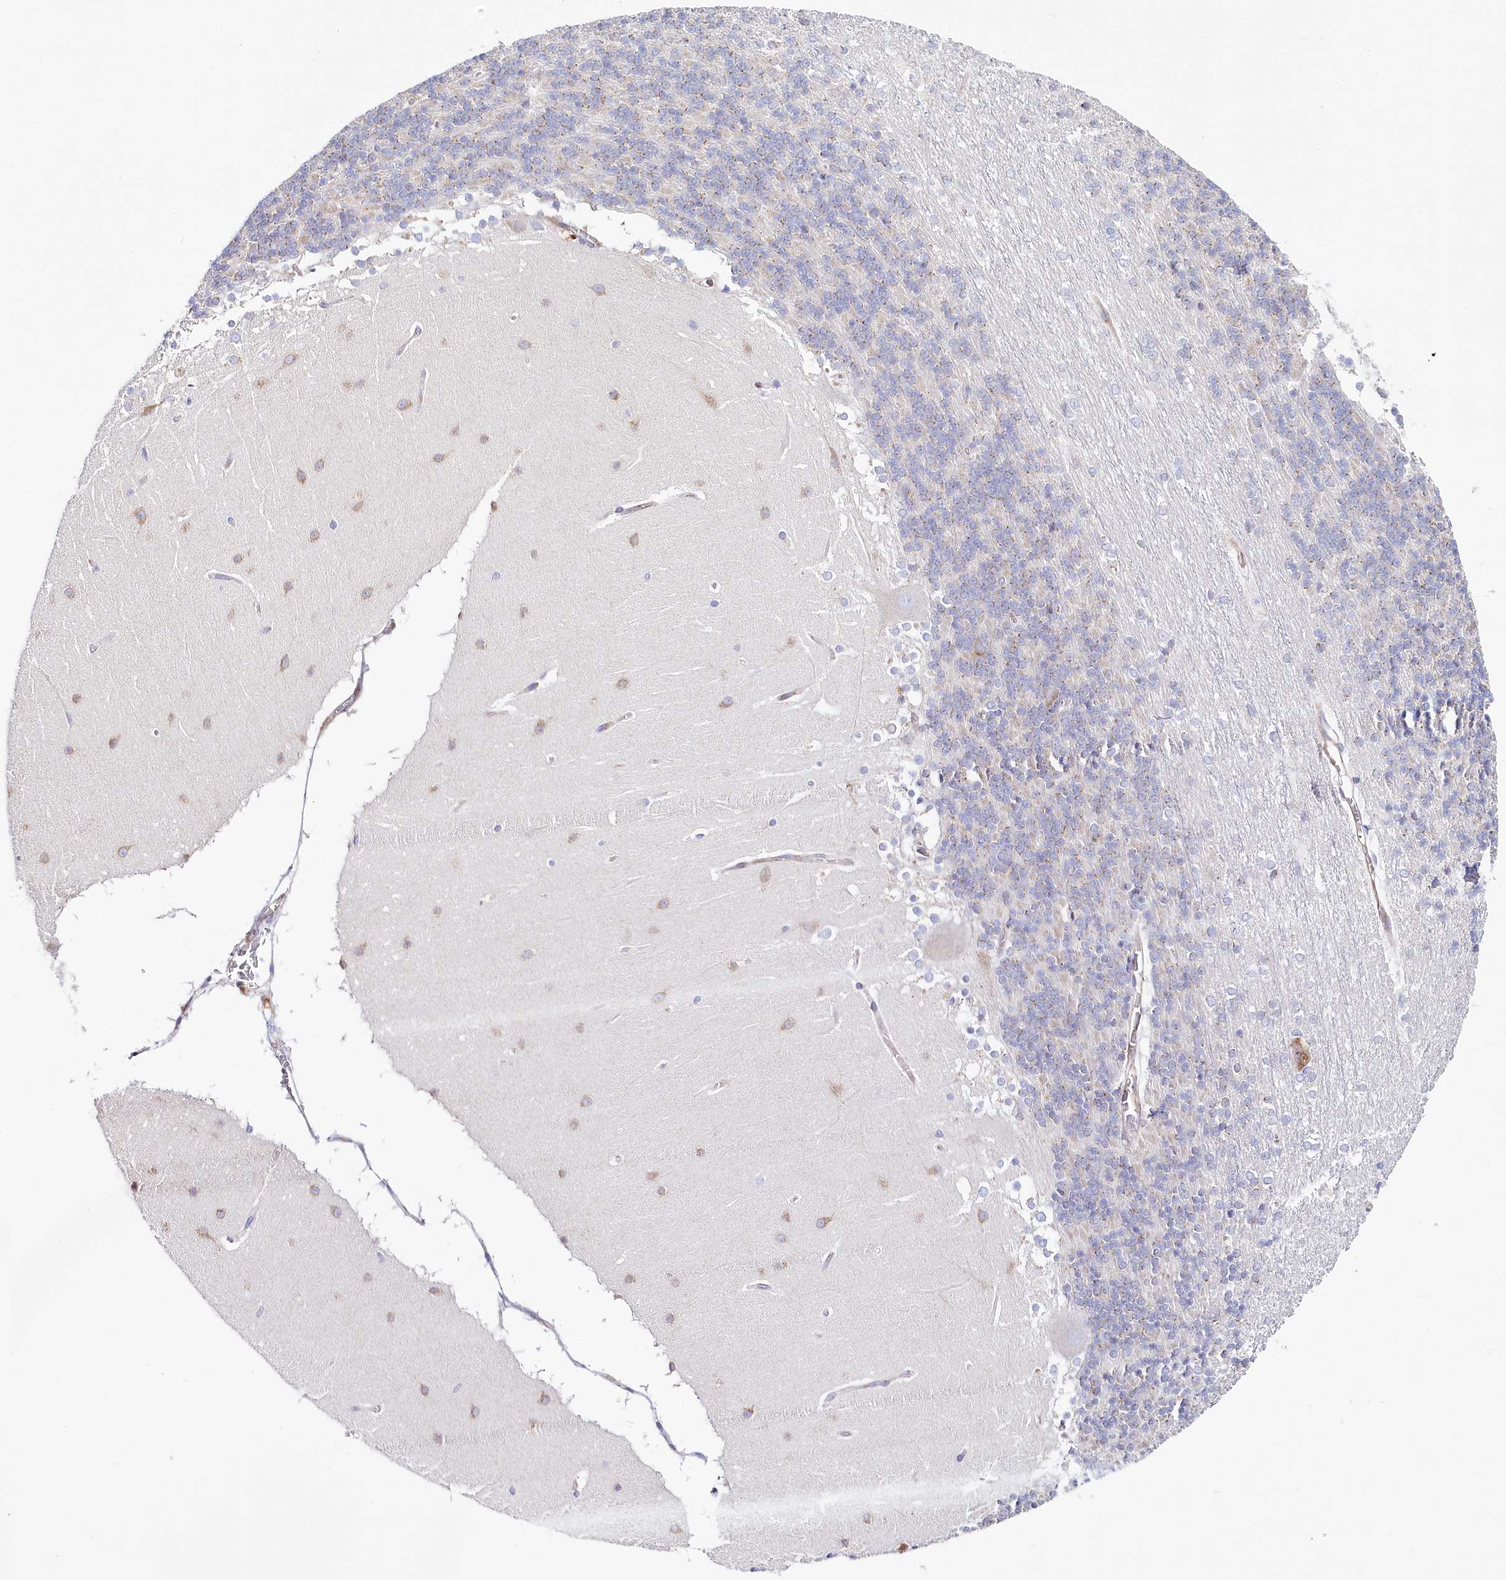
{"staining": {"intensity": "weak", "quantity": "25%-75%", "location": "cytoplasmic/membranous"}, "tissue": "cerebellum", "cell_type": "Cells in granular layer", "image_type": "normal", "snomed": [{"axis": "morphology", "description": "Normal tissue, NOS"}, {"axis": "topography", "description": "Cerebellum"}], "caption": "IHC (DAB (3,3'-diaminobenzidine)) staining of benign cerebellum reveals weak cytoplasmic/membranous protein staining in approximately 25%-75% of cells in granular layer.", "gene": "ABRAXAS2", "patient": {"sex": "female", "age": 19}}